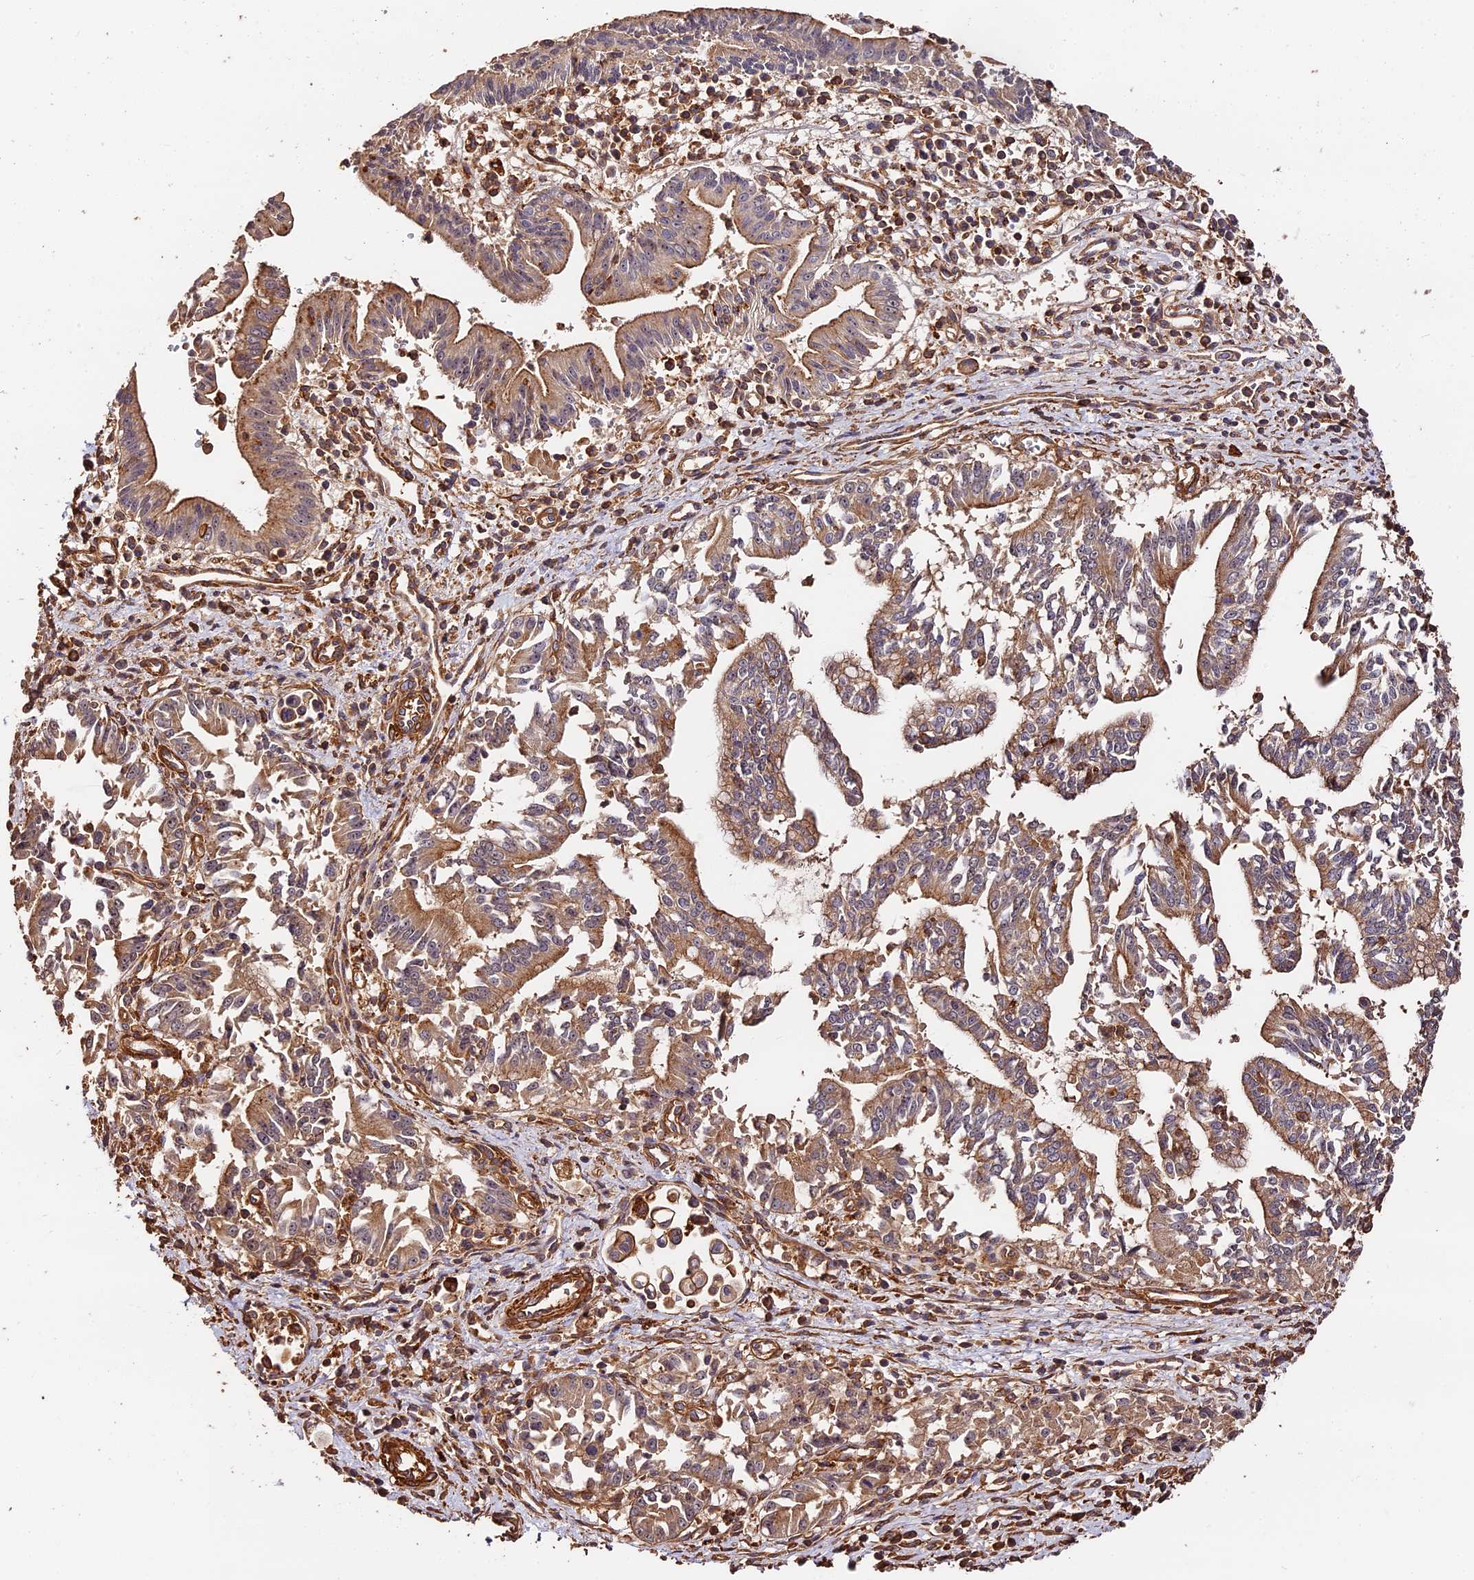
{"staining": {"intensity": "moderate", "quantity": ">75%", "location": "cytoplasmic/membranous"}, "tissue": "pancreatic cancer", "cell_type": "Tumor cells", "image_type": "cancer", "snomed": [{"axis": "morphology", "description": "Adenocarcinoma, NOS"}, {"axis": "topography", "description": "Pancreas"}], "caption": "Human pancreatic cancer stained with a brown dye shows moderate cytoplasmic/membranous positive expression in about >75% of tumor cells.", "gene": "MMP15", "patient": {"sex": "male", "age": 78}}